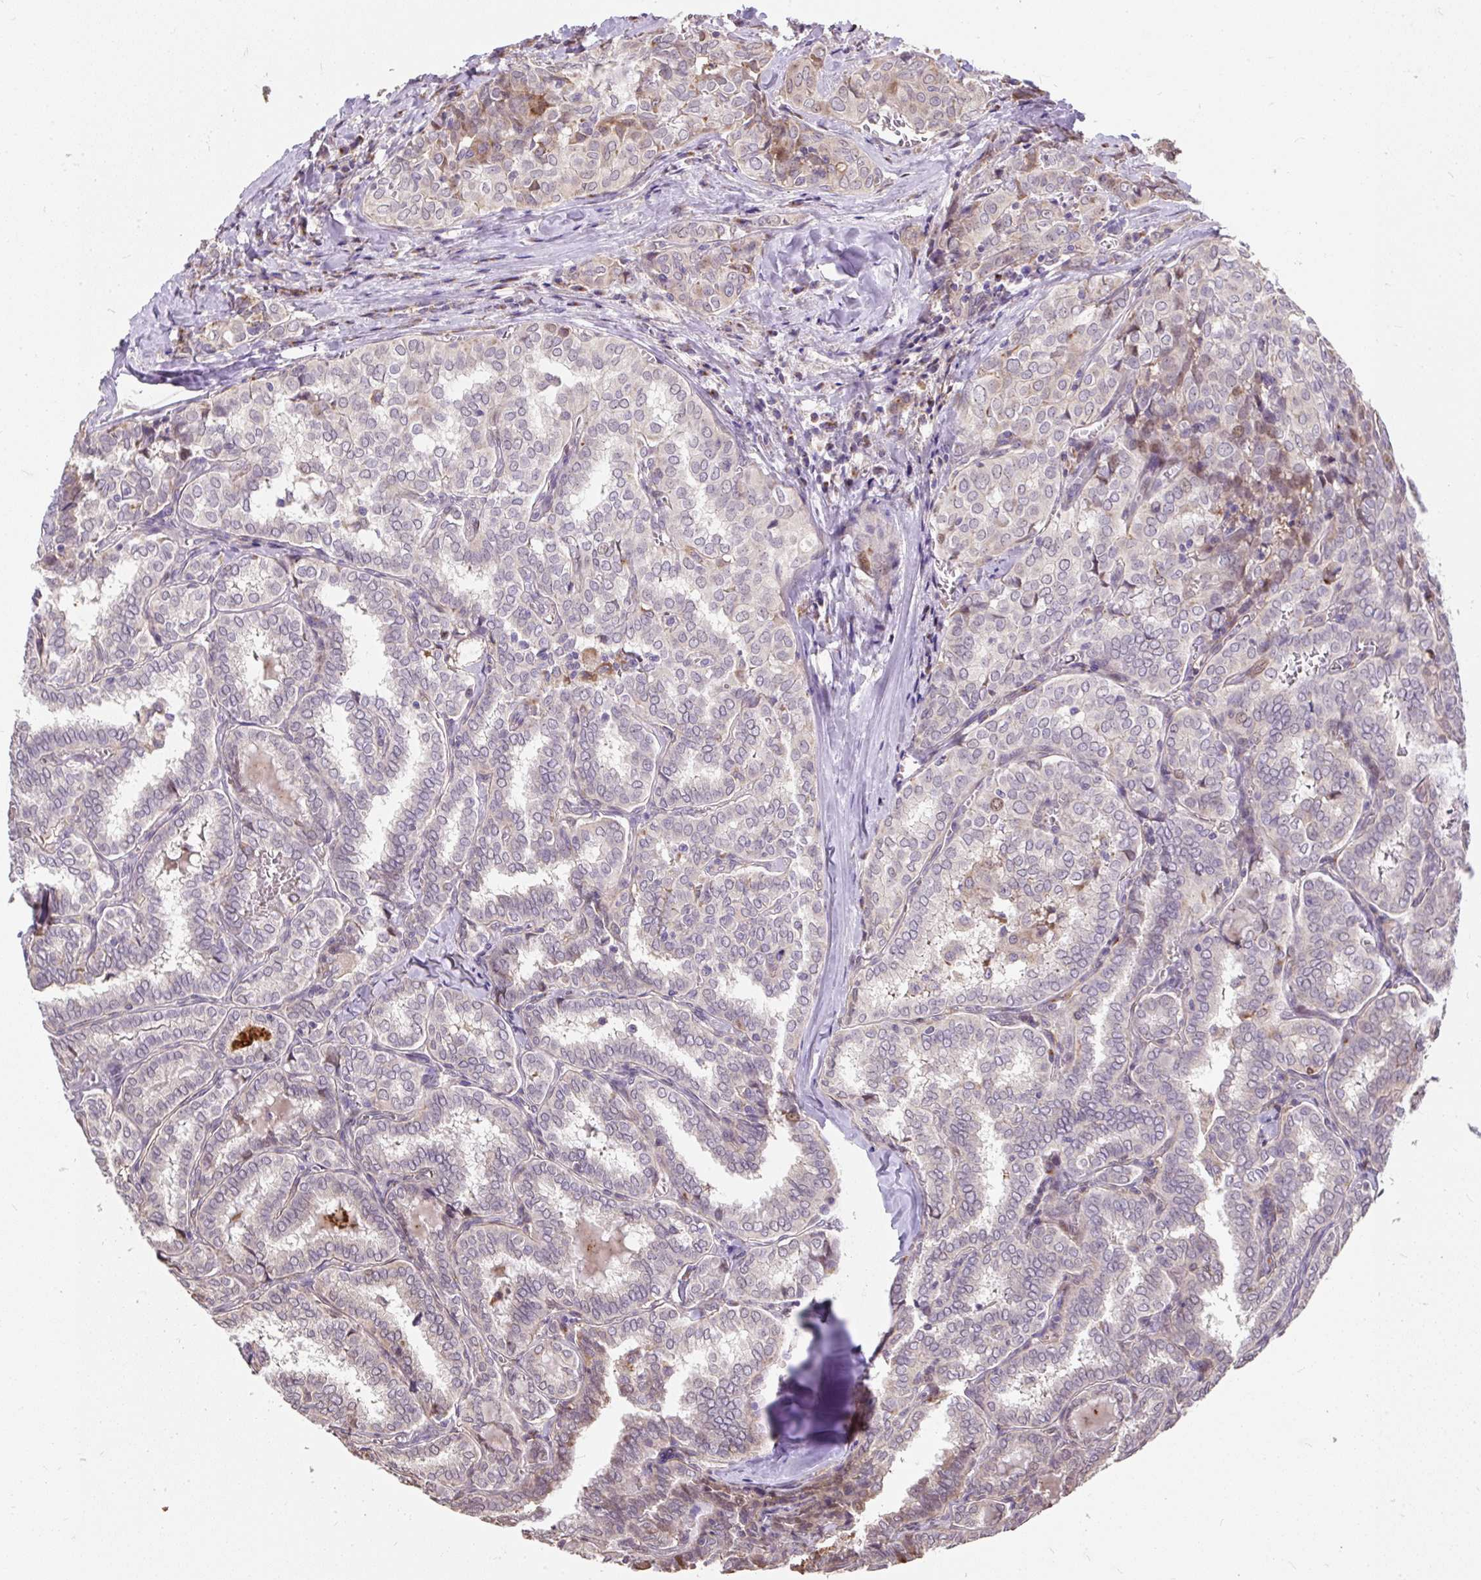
{"staining": {"intensity": "weak", "quantity": "<25%", "location": "cytoplasmic/membranous"}, "tissue": "thyroid cancer", "cell_type": "Tumor cells", "image_type": "cancer", "snomed": [{"axis": "morphology", "description": "Papillary adenocarcinoma, NOS"}, {"axis": "topography", "description": "Thyroid gland"}], "caption": "Protein analysis of thyroid cancer (papillary adenocarcinoma) reveals no significant staining in tumor cells. (DAB (3,3'-diaminobenzidine) IHC with hematoxylin counter stain).", "gene": "PUS7L", "patient": {"sex": "female", "age": 30}}